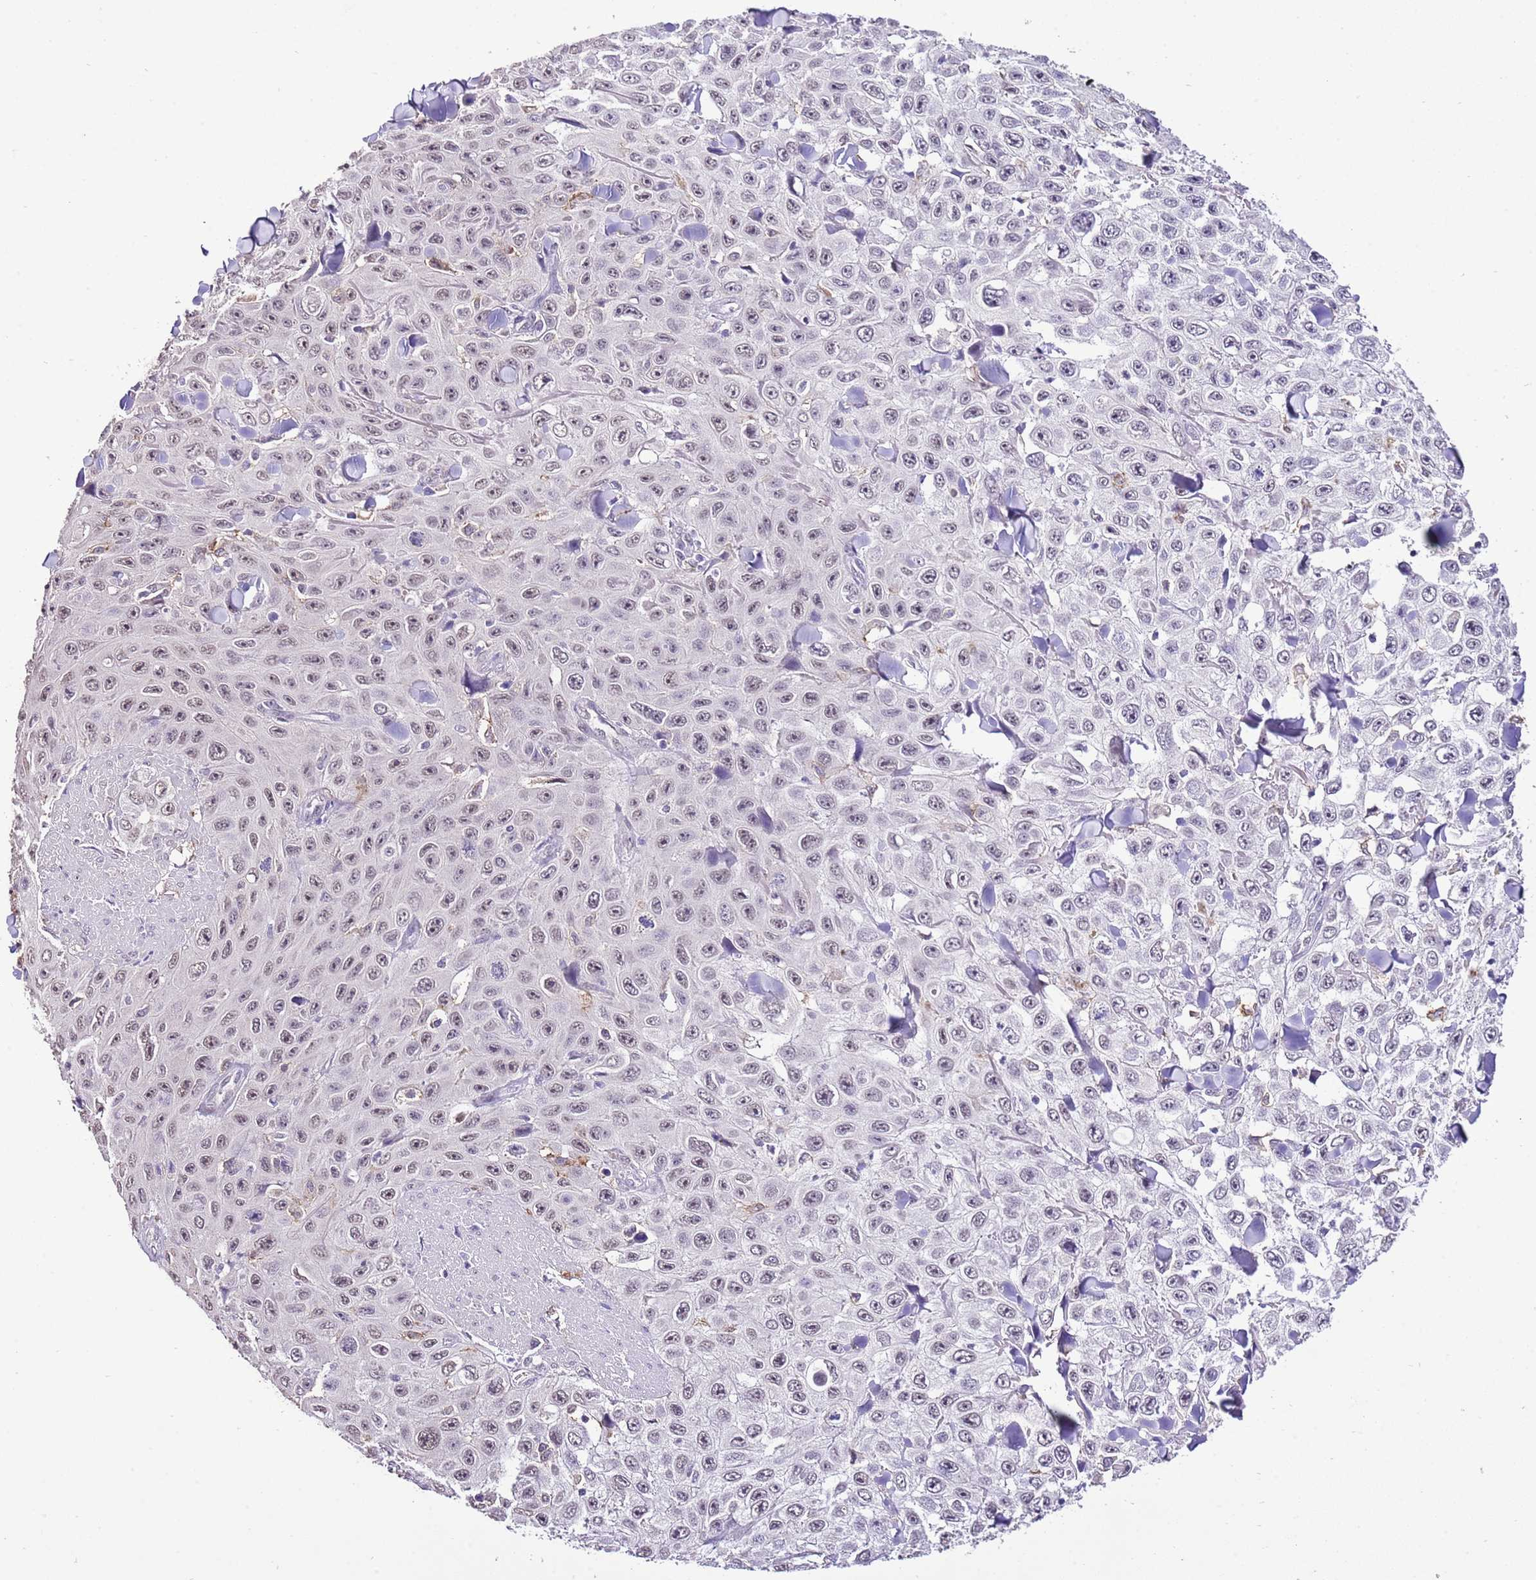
{"staining": {"intensity": "weak", "quantity": ">75%", "location": "nuclear"}, "tissue": "skin cancer", "cell_type": "Tumor cells", "image_type": "cancer", "snomed": [{"axis": "morphology", "description": "Squamous cell carcinoma, NOS"}, {"axis": "topography", "description": "Skin"}], "caption": "Weak nuclear protein staining is appreciated in about >75% of tumor cells in squamous cell carcinoma (skin). The staining was performed using DAB, with brown indicating positive protein expression. Nuclei are stained blue with hematoxylin.", "gene": "IZUMO4", "patient": {"sex": "male", "age": 82}}